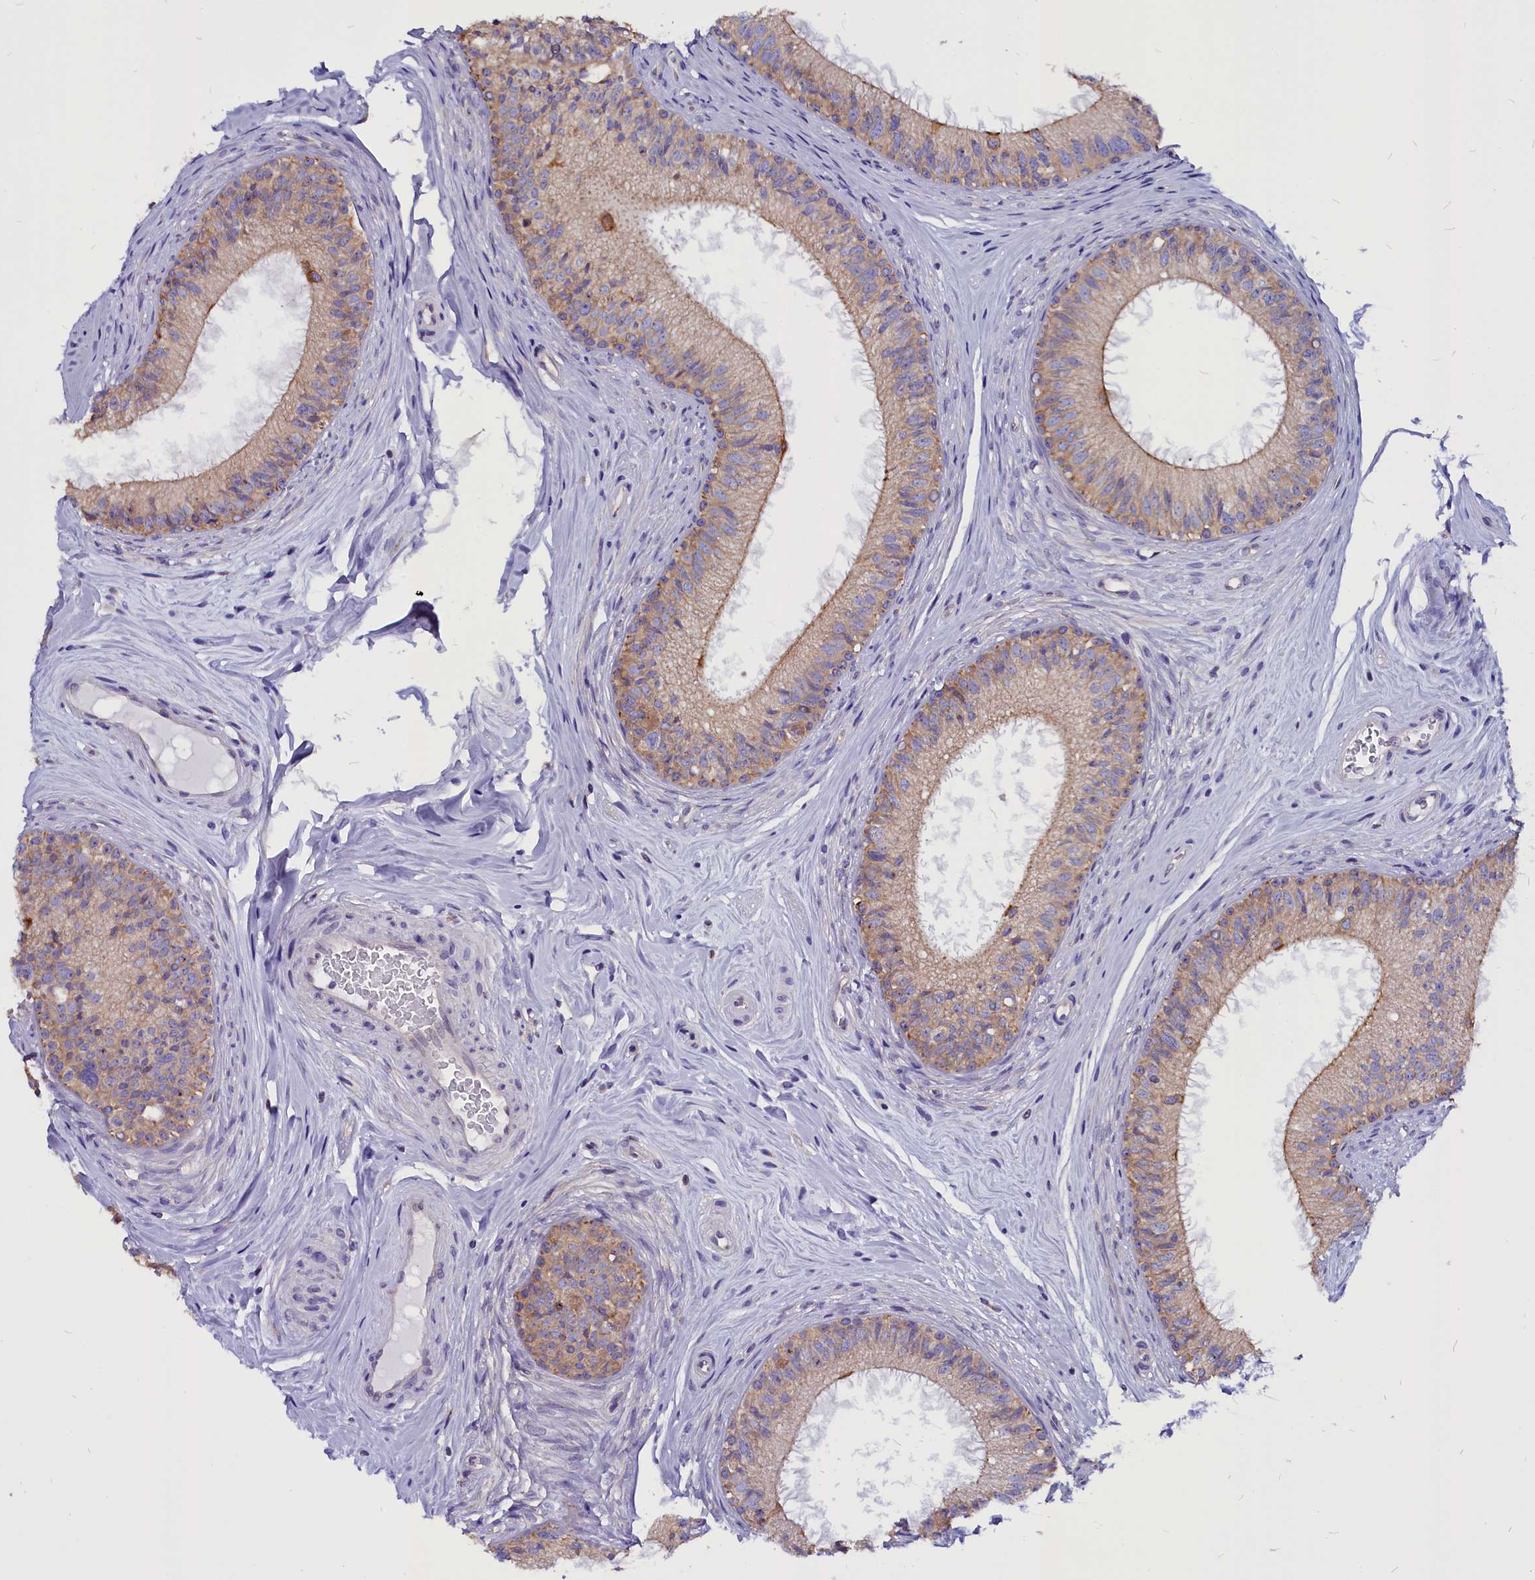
{"staining": {"intensity": "weak", "quantity": "25%-75%", "location": "cytoplasmic/membranous"}, "tissue": "epididymis", "cell_type": "Glandular cells", "image_type": "normal", "snomed": [{"axis": "morphology", "description": "Normal tissue, NOS"}, {"axis": "topography", "description": "Epididymis"}], "caption": "Glandular cells reveal low levels of weak cytoplasmic/membranous staining in approximately 25%-75% of cells in benign human epididymis. (IHC, brightfield microscopy, high magnification).", "gene": "CEP170", "patient": {"sex": "male", "age": 33}}